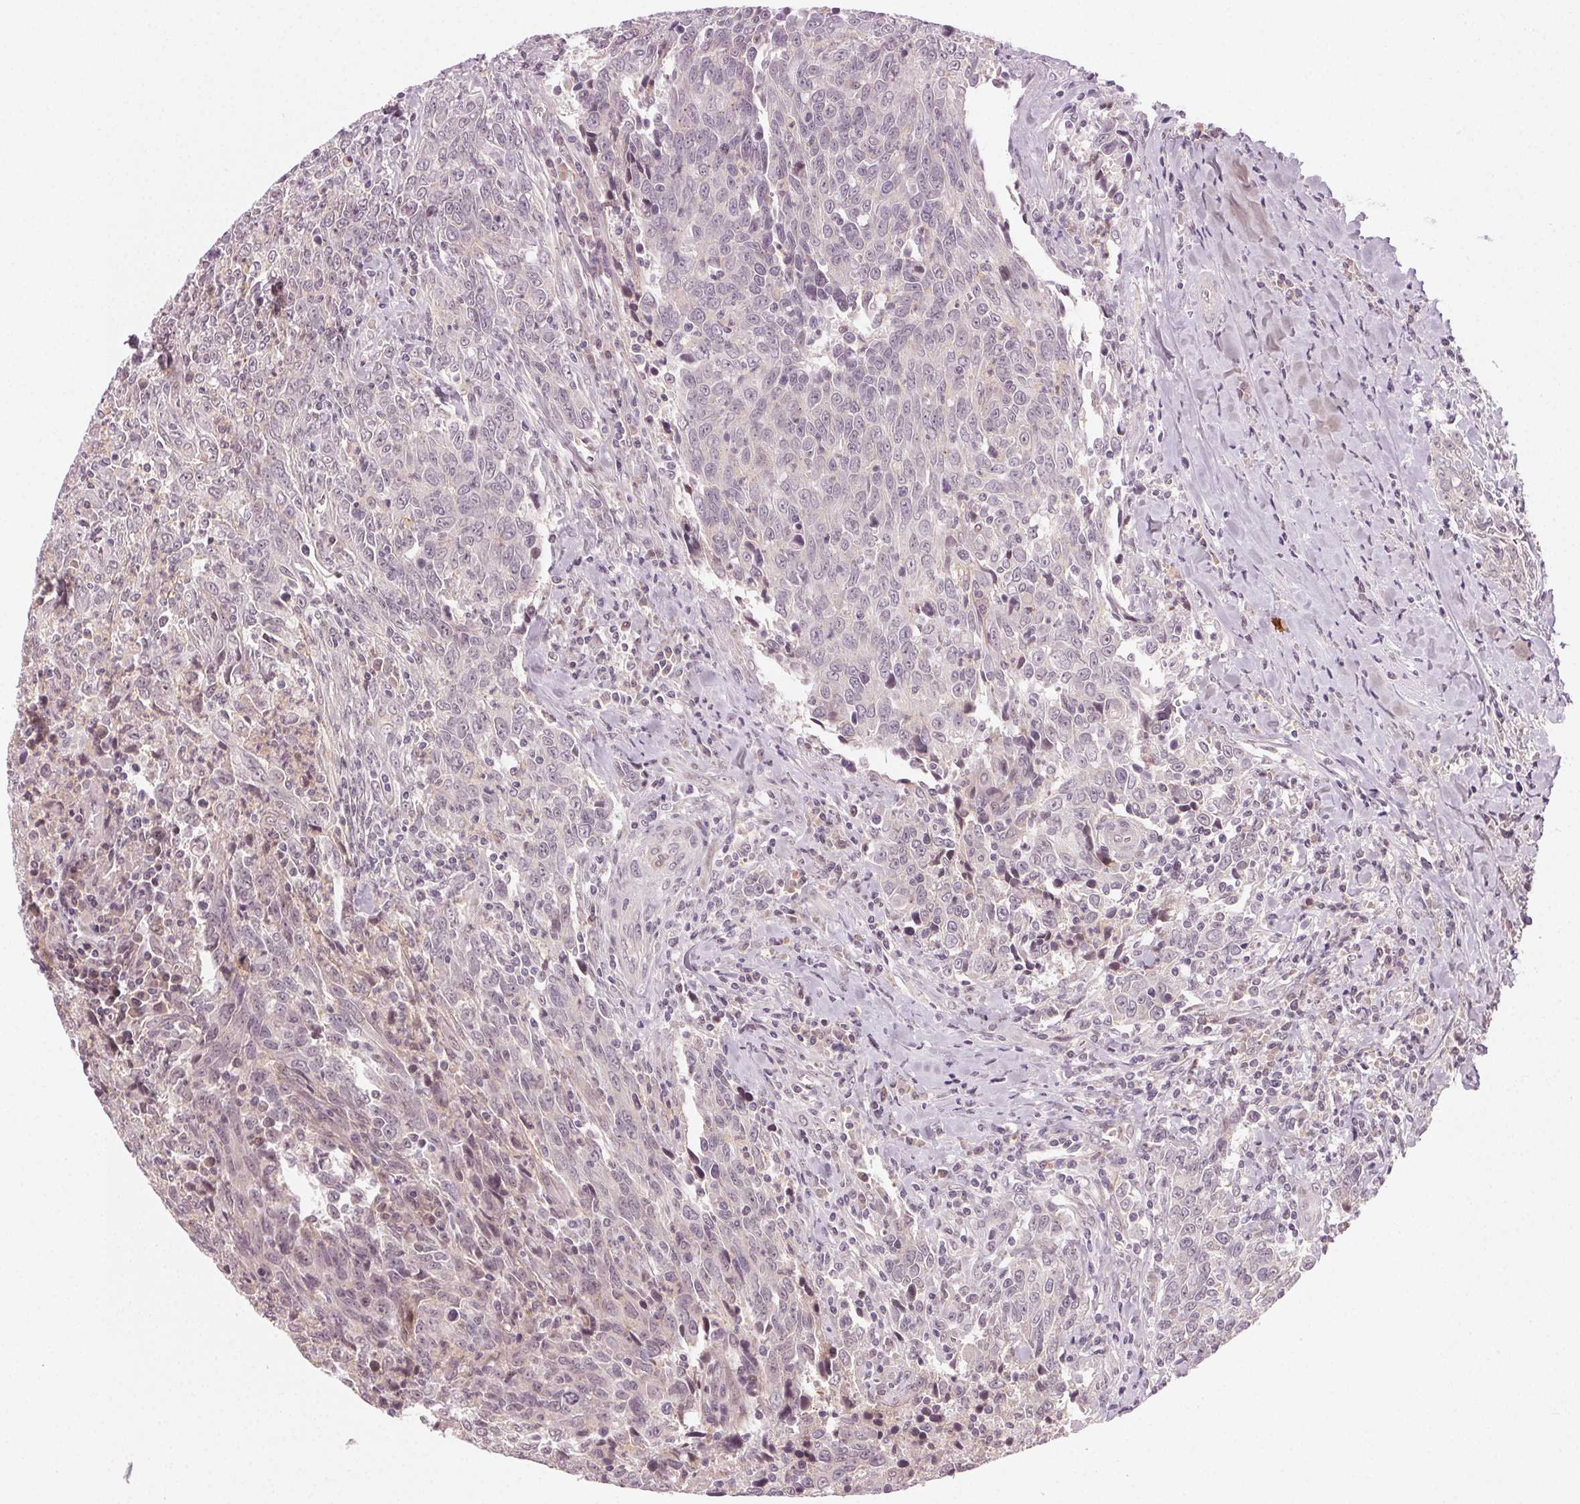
{"staining": {"intensity": "negative", "quantity": "none", "location": "none"}, "tissue": "breast cancer", "cell_type": "Tumor cells", "image_type": "cancer", "snomed": [{"axis": "morphology", "description": "Duct carcinoma"}, {"axis": "topography", "description": "Breast"}], "caption": "This is a micrograph of immunohistochemistry staining of breast cancer, which shows no expression in tumor cells. (Brightfield microscopy of DAB (3,3'-diaminobenzidine) IHC at high magnification).", "gene": "TUB", "patient": {"sex": "female", "age": 50}}